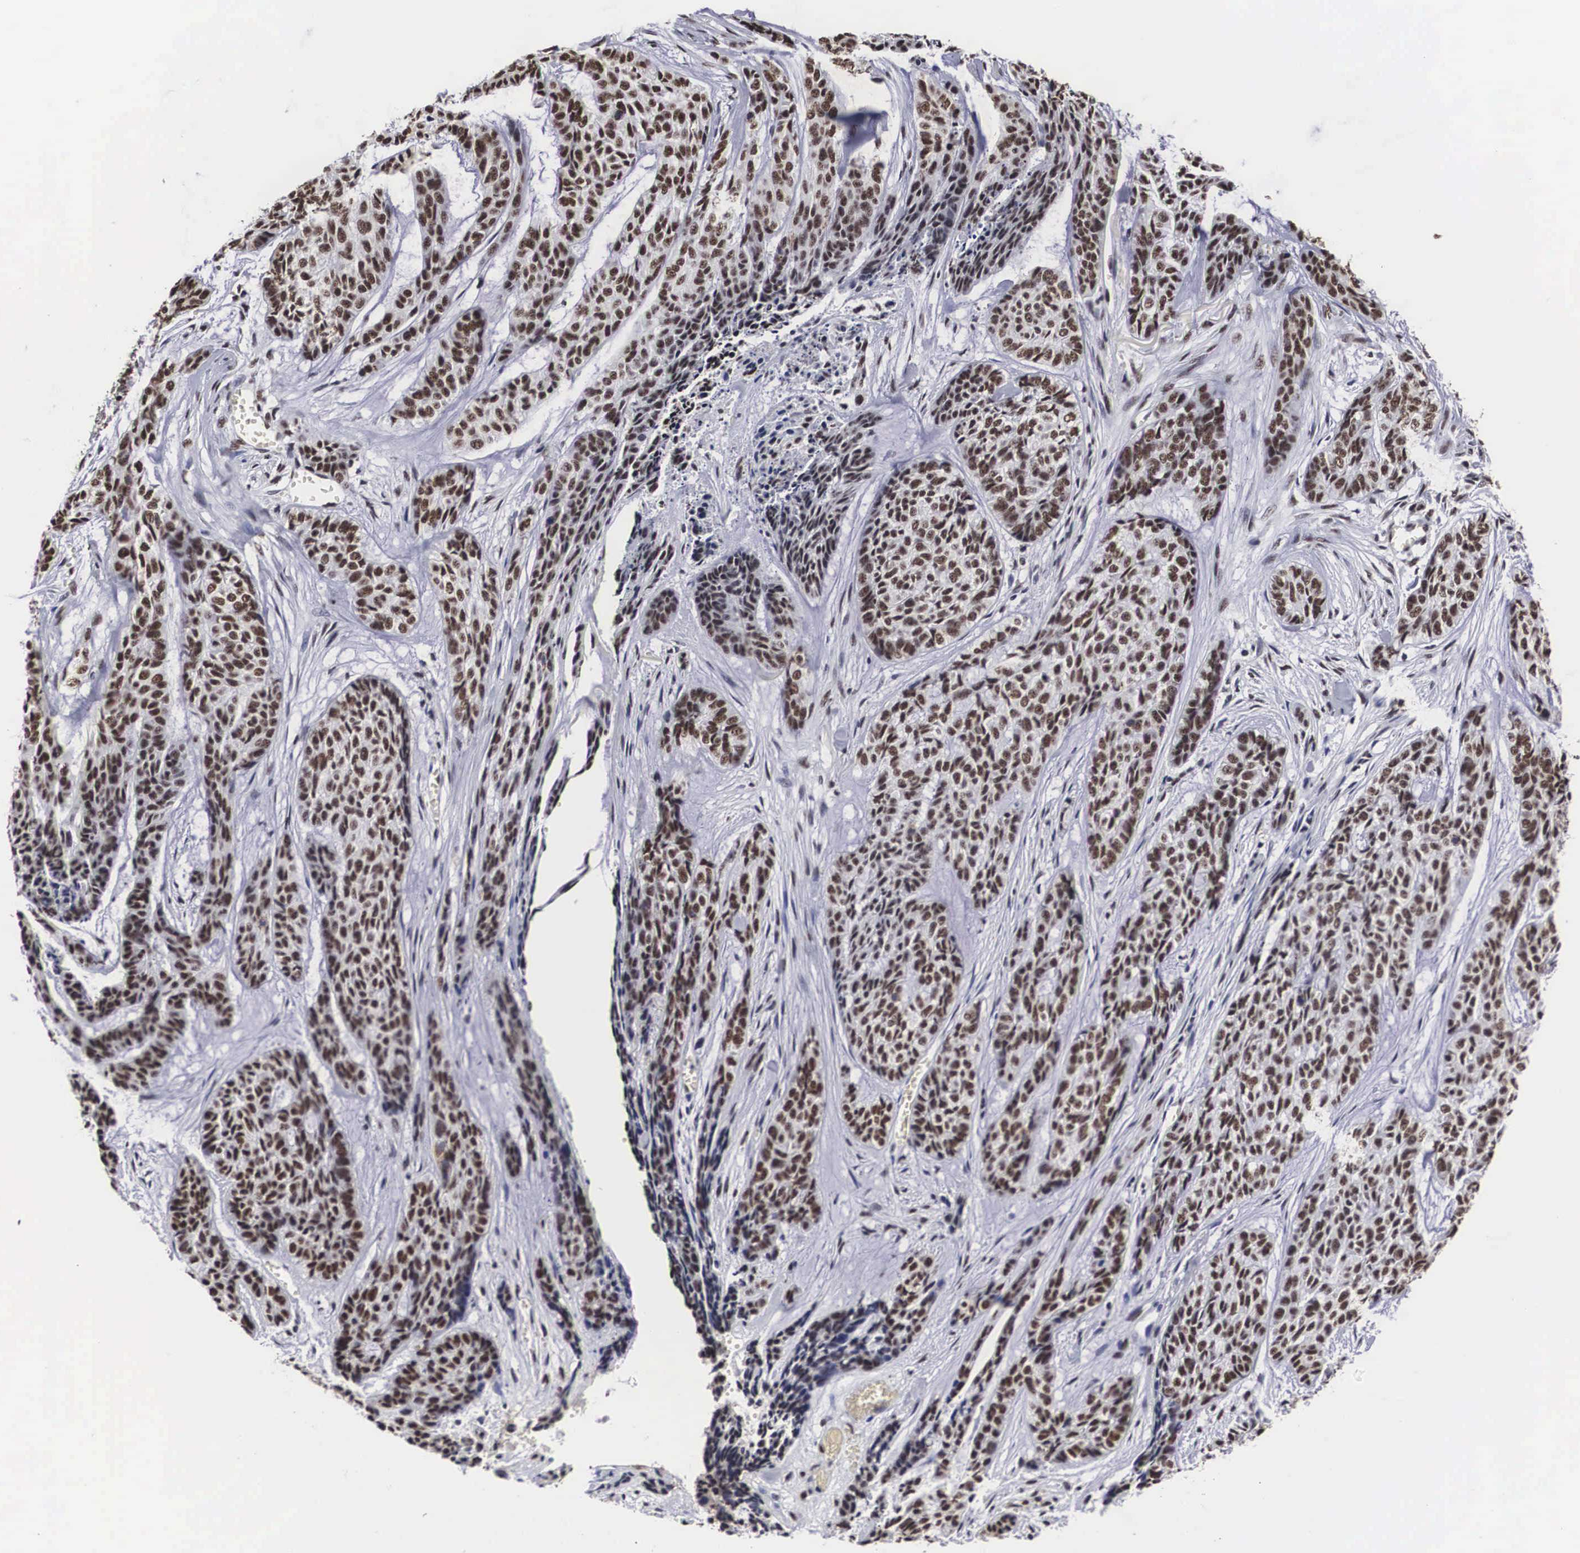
{"staining": {"intensity": "strong", "quantity": ">75%", "location": "nuclear"}, "tissue": "skin cancer", "cell_type": "Tumor cells", "image_type": "cancer", "snomed": [{"axis": "morphology", "description": "Normal tissue, NOS"}, {"axis": "morphology", "description": "Basal cell carcinoma"}, {"axis": "topography", "description": "Skin"}], "caption": "Skin cancer (basal cell carcinoma) was stained to show a protein in brown. There is high levels of strong nuclear positivity in about >75% of tumor cells.", "gene": "ACIN1", "patient": {"sex": "female", "age": 65}}